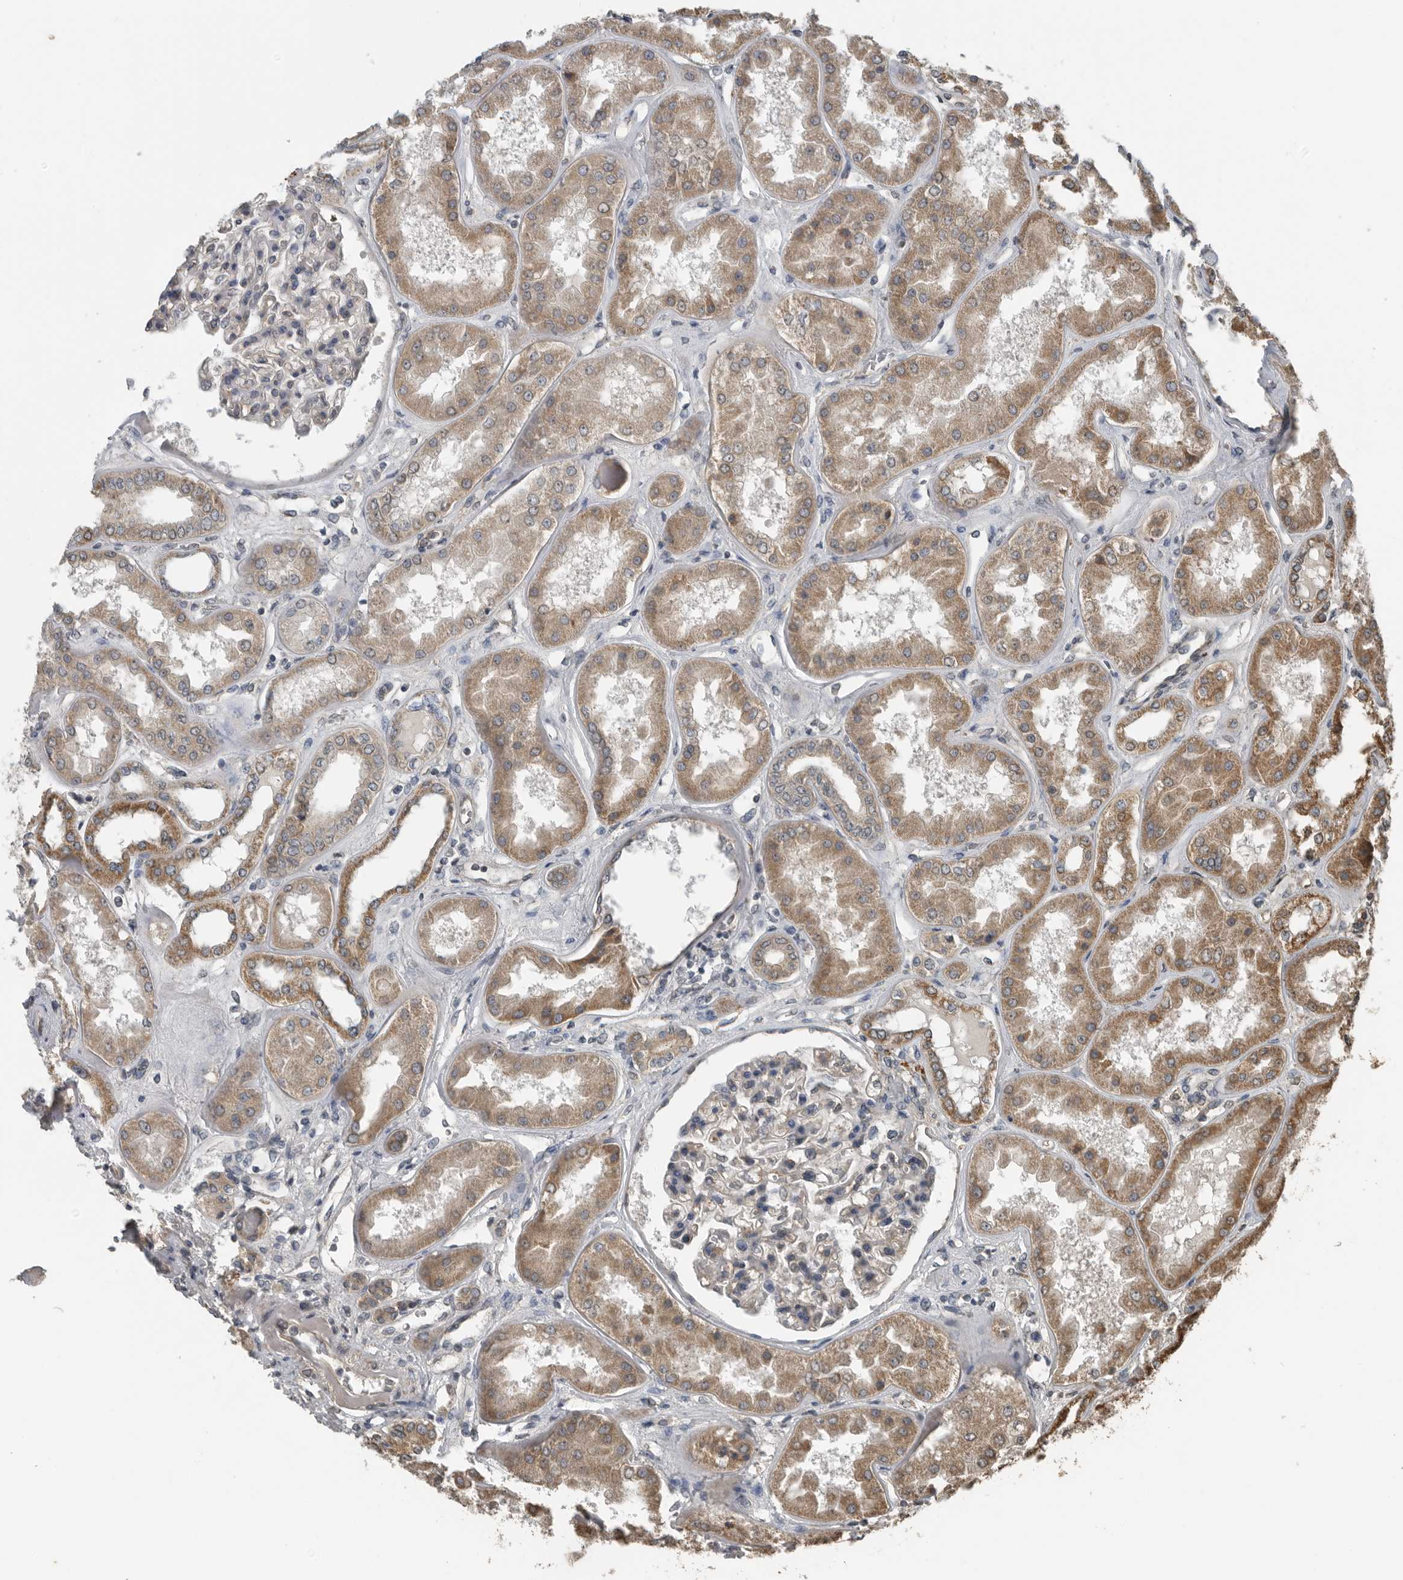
{"staining": {"intensity": "negative", "quantity": "none", "location": "none"}, "tissue": "kidney", "cell_type": "Cells in glomeruli", "image_type": "normal", "snomed": [{"axis": "morphology", "description": "Normal tissue, NOS"}, {"axis": "topography", "description": "Kidney"}], "caption": "Immunohistochemistry histopathology image of benign human kidney stained for a protein (brown), which shows no positivity in cells in glomeruli.", "gene": "AFAP1", "patient": {"sex": "female", "age": 56}}